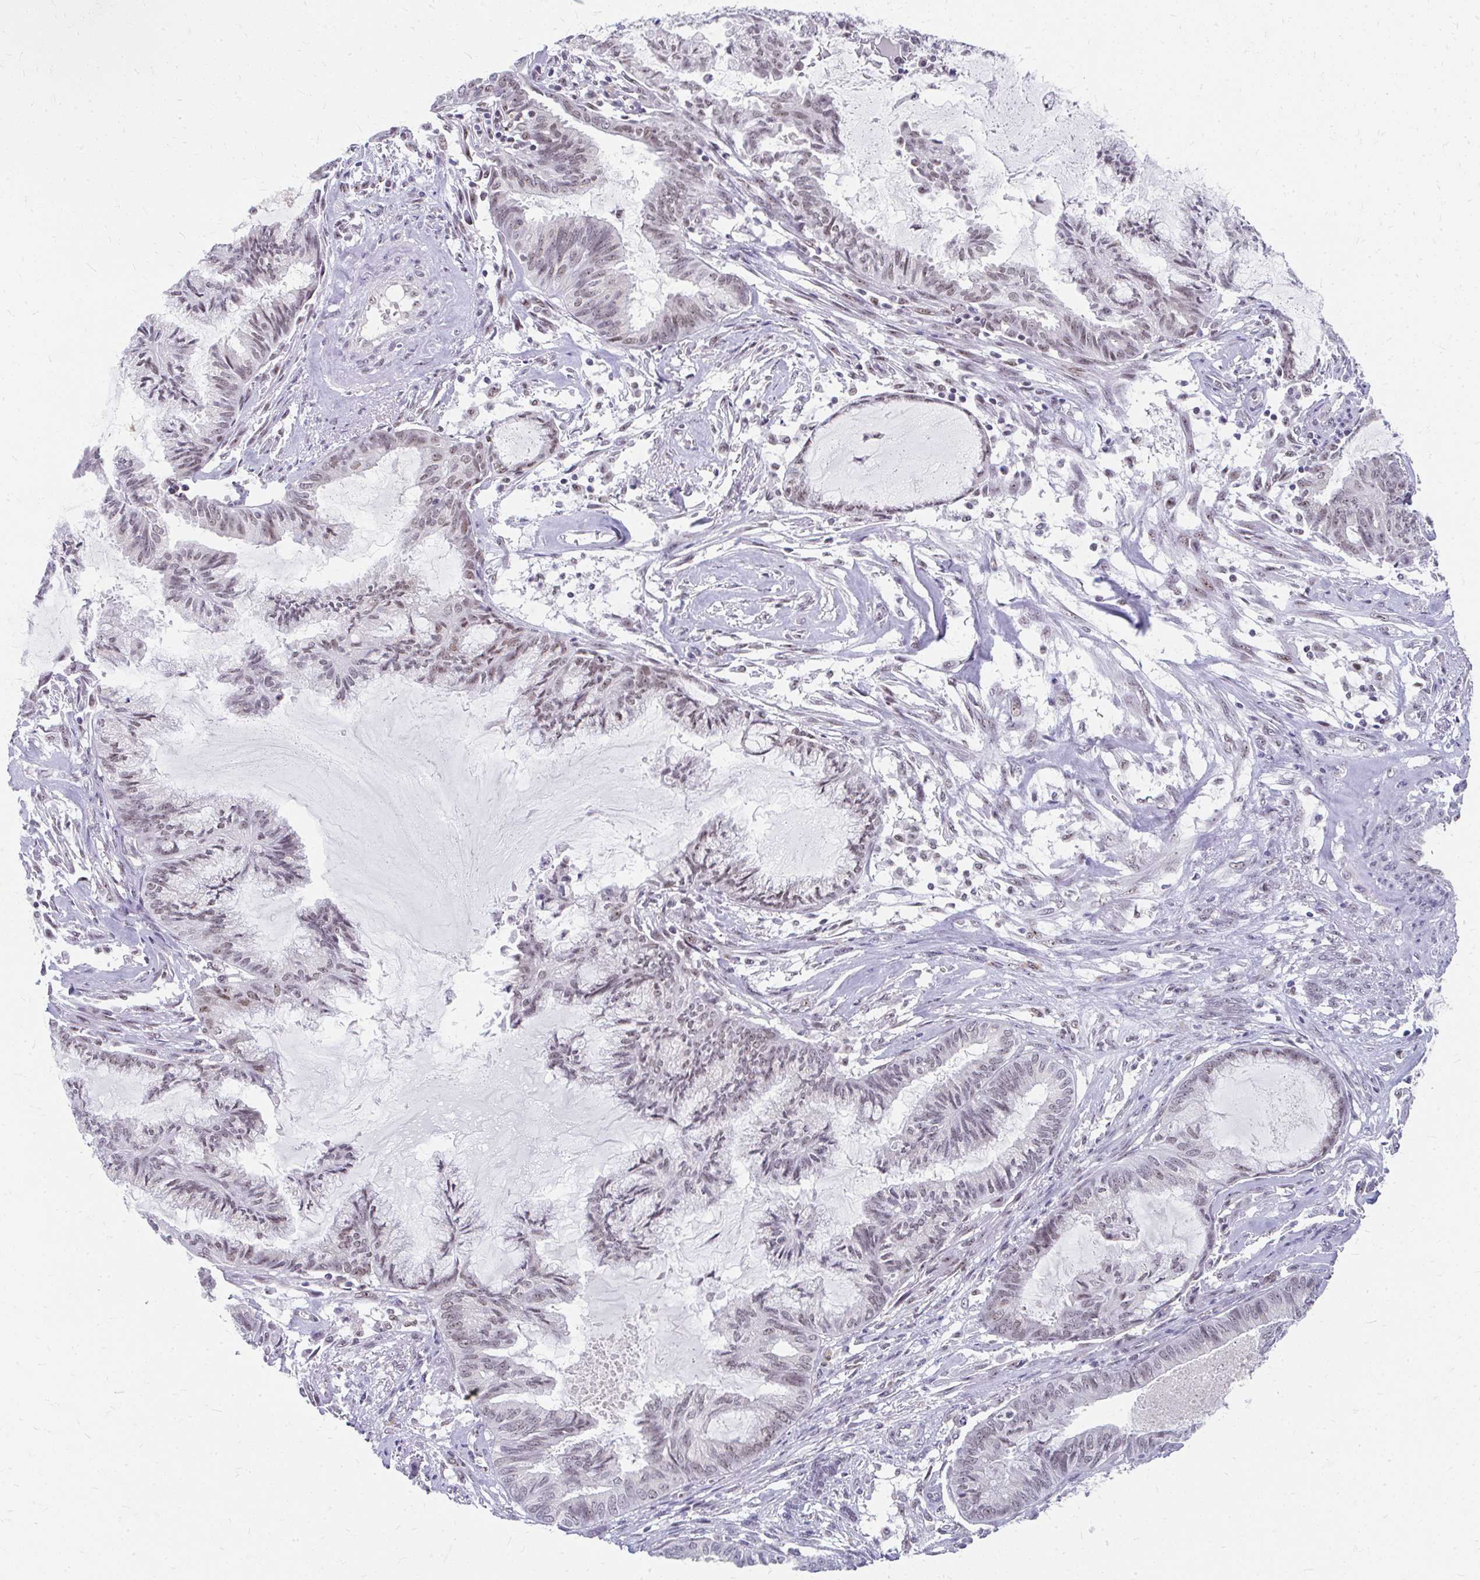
{"staining": {"intensity": "weak", "quantity": "25%-75%", "location": "nuclear"}, "tissue": "endometrial cancer", "cell_type": "Tumor cells", "image_type": "cancer", "snomed": [{"axis": "morphology", "description": "Adenocarcinoma, NOS"}, {"axis": "topography", "description": "Endometrium"}], "caption": "Tumor cells demonstrate weak nuclear positivity in about 25%-75% of cells in endometrial cancer (adenocarcinoma).", "gene": "GTF2H1", "patient": {"sex": "female", "age": 86}}